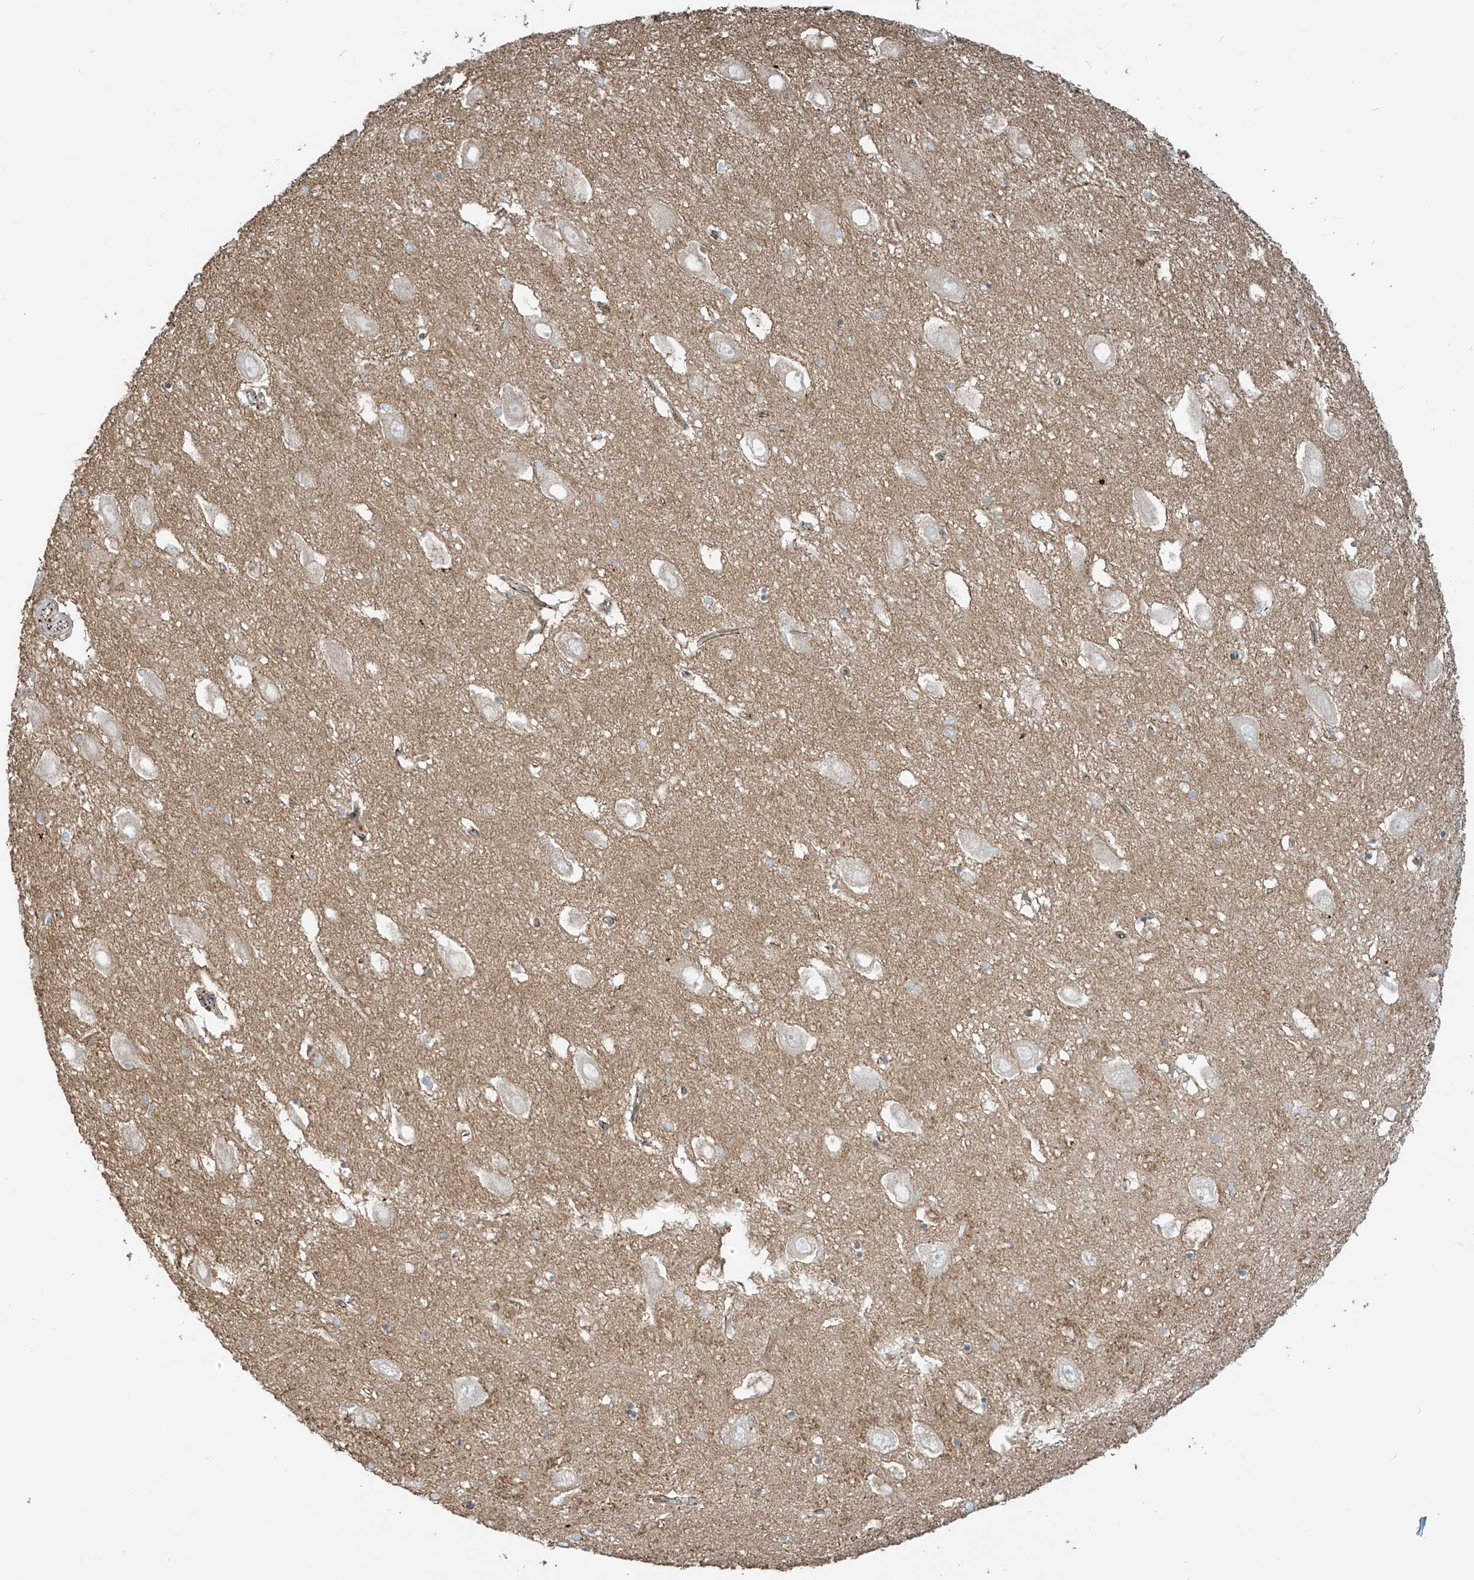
{"staining": {"intensity": "weak", "quantity": "25%-75%", "location": "cytoplasmic/membranous"}, "tissue": "hippocampus", "cell_type": "Glial cells", "image_type": "normal", "snomed": [{"axis": "morphology", "description": "Normal tissue, NOS"}, {"axis": "topography", "description": "Hippocampus"}], "caption": "IHC image of normal human hippocampus stained for a protein (brown), which displays low levels of weak cytoplasmic/membranous expression in approximately 25%-75% of glial cells.", "gene": "SLC9A2", "patient": {"sex": "female", "age": 64}}